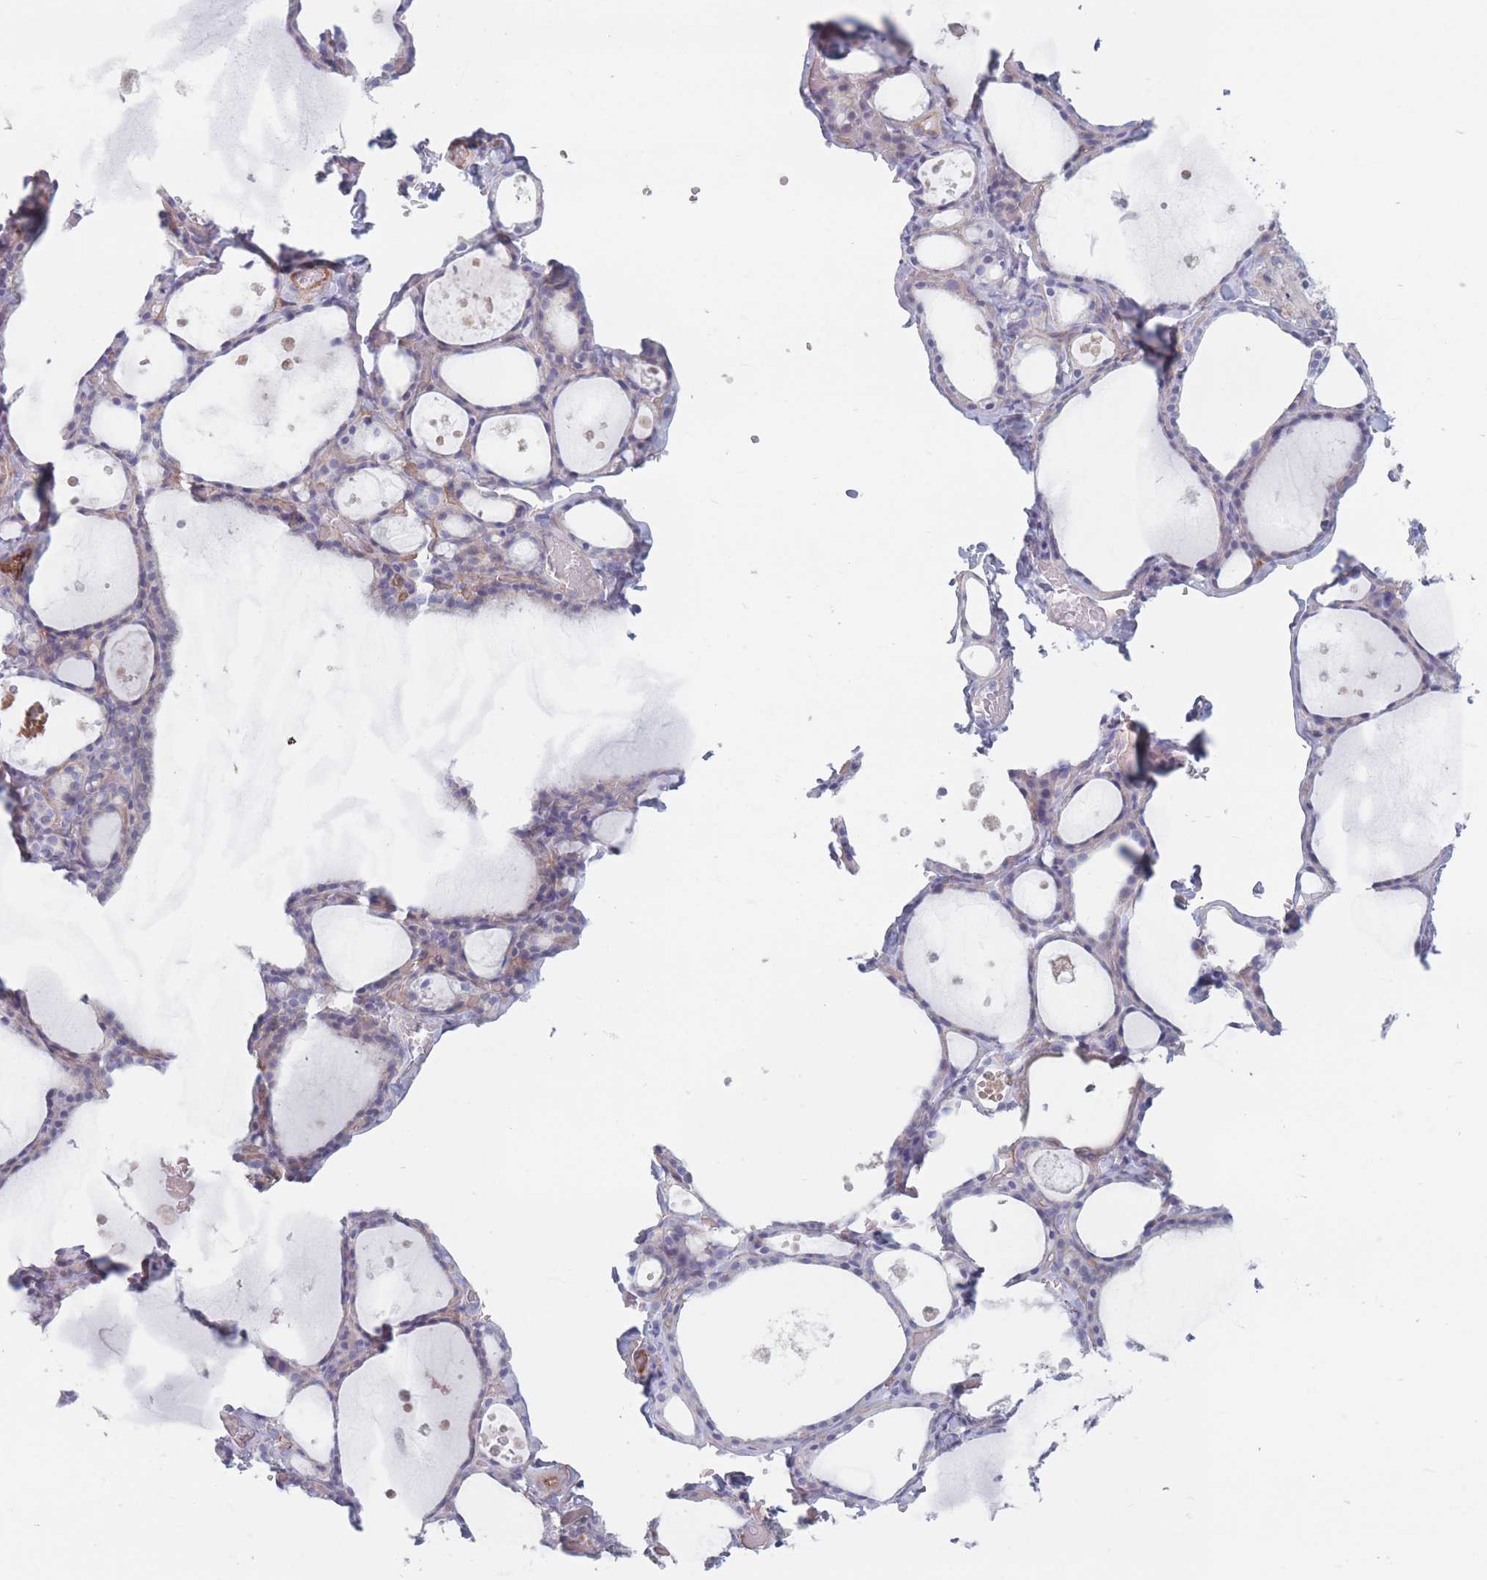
{"staining": {"intensity": "negative", "quantity": "none", "location": "none"}, "tissue": "thyroid gland", "cell_type": "Glandular cells", "image_type": "normal", "snomed": [{"axis": "morphology", "description": "Normal tissue, NOS"}, {"axis": "topography", "description": "Thyroid gland"}], "caption": "Immunohistochemistry (IHC) image of unremarkable thyroid gland stained for a protein (brown), which demonstrates no expression in glandular cells. Brightfield microscopy of immunohistochemistry (IHC) stained with DAB (brown) and hematoxylin (blue), captured at high magnification.", "gene": "PLPP1", "patient": {"sex": "male", "age": 56}}